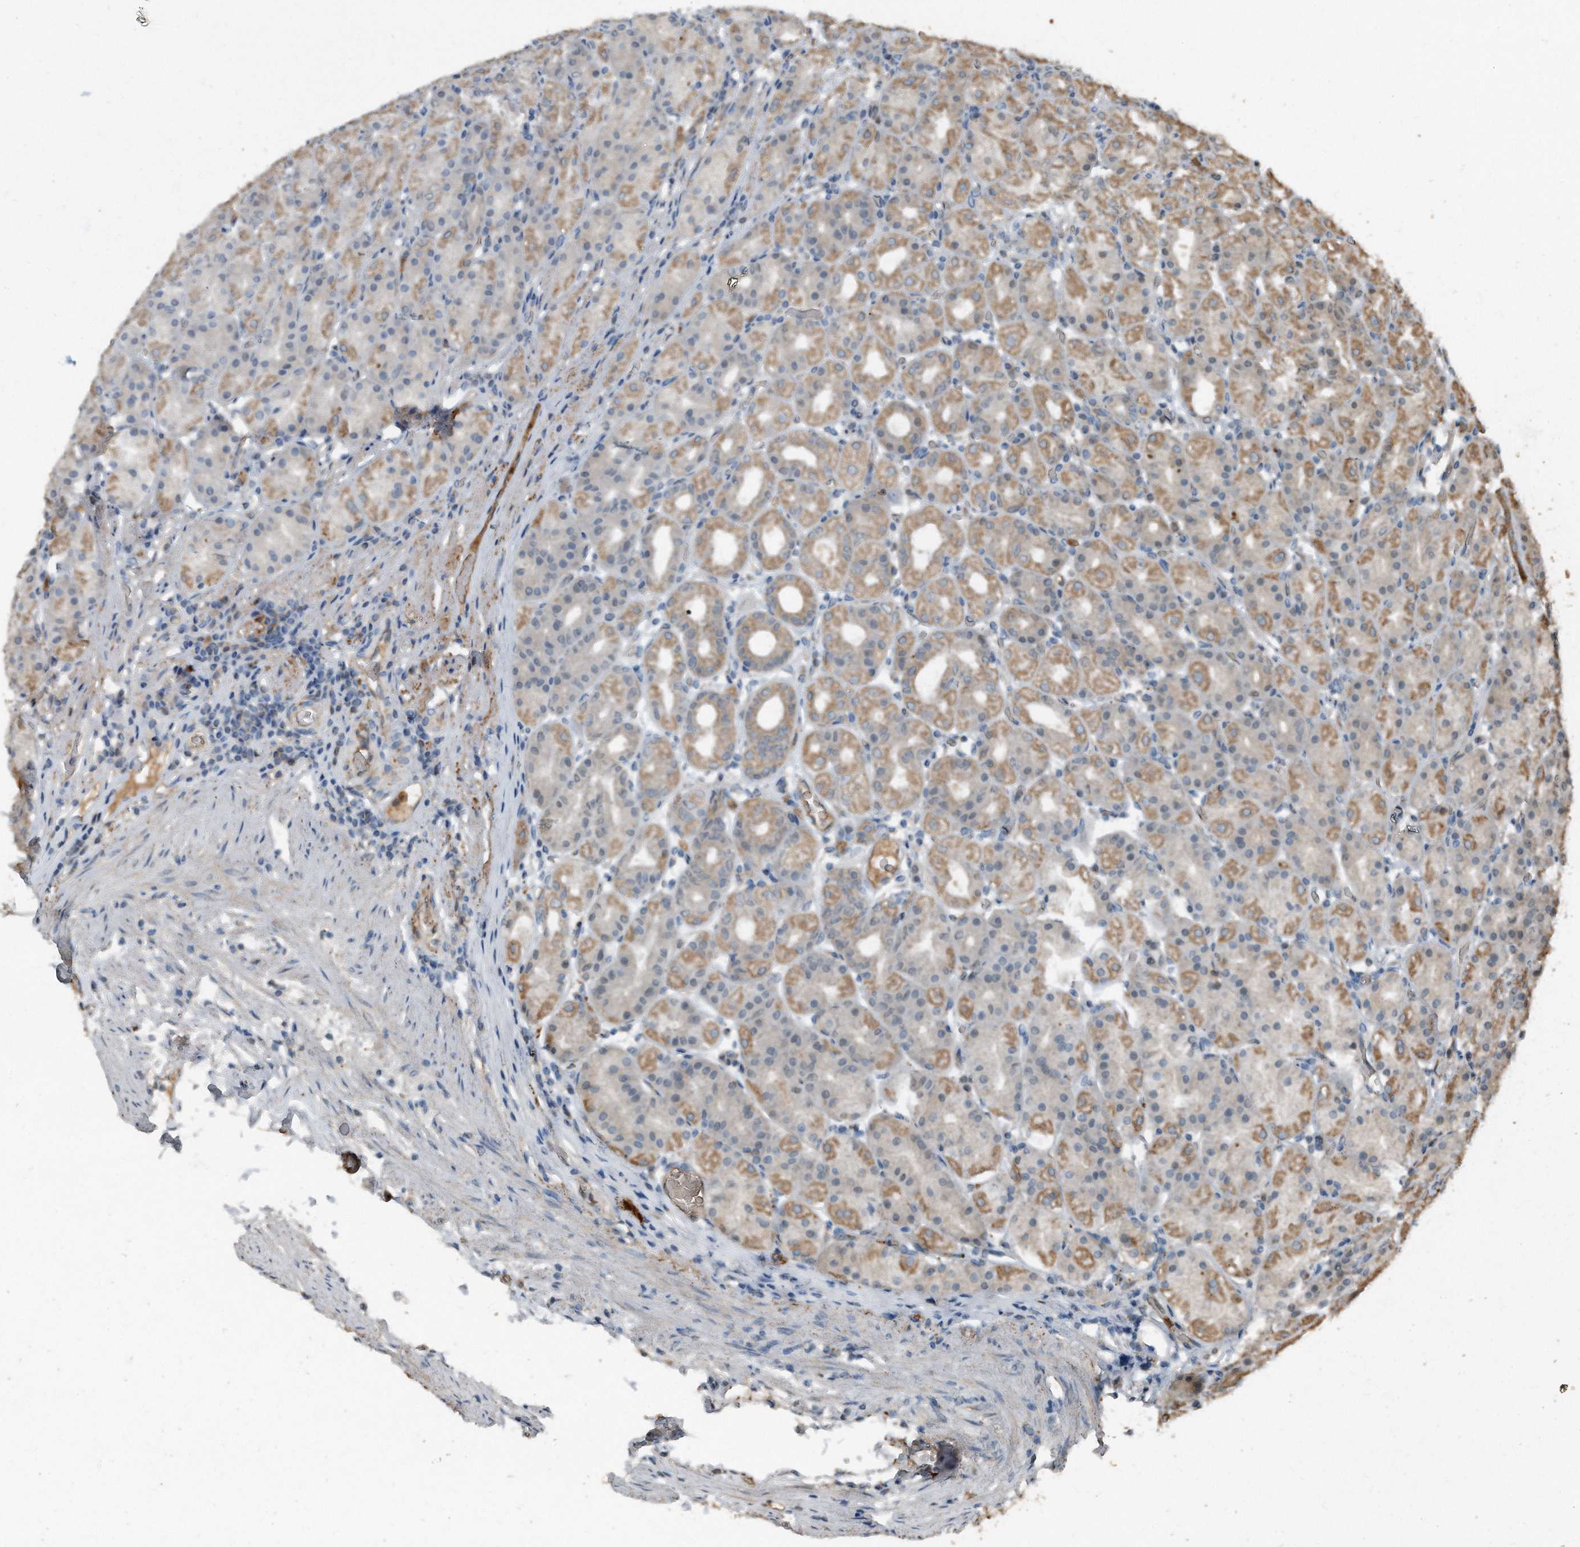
{"staining": {"intensity": "moderate", "quantity": "25%-75%", "location": "cytoplasmic/membranous"}, "tissue": "stomach", "cell_type": "Glandular cells", "image_type": "normal", "snomed": [{"axis": "morphology", "description": "Normal tissue, NOS"}, {"axis": "topography", "description": "Stomach, upper"}], "caption": "This image exhibits IHC staining of normal stomach, with medium moderate cytoplasmic/membranous positivity in approximately 25%-75% of glandular cells.", "gene": "C9", "patient": {"sex": "male", "age": 68}}